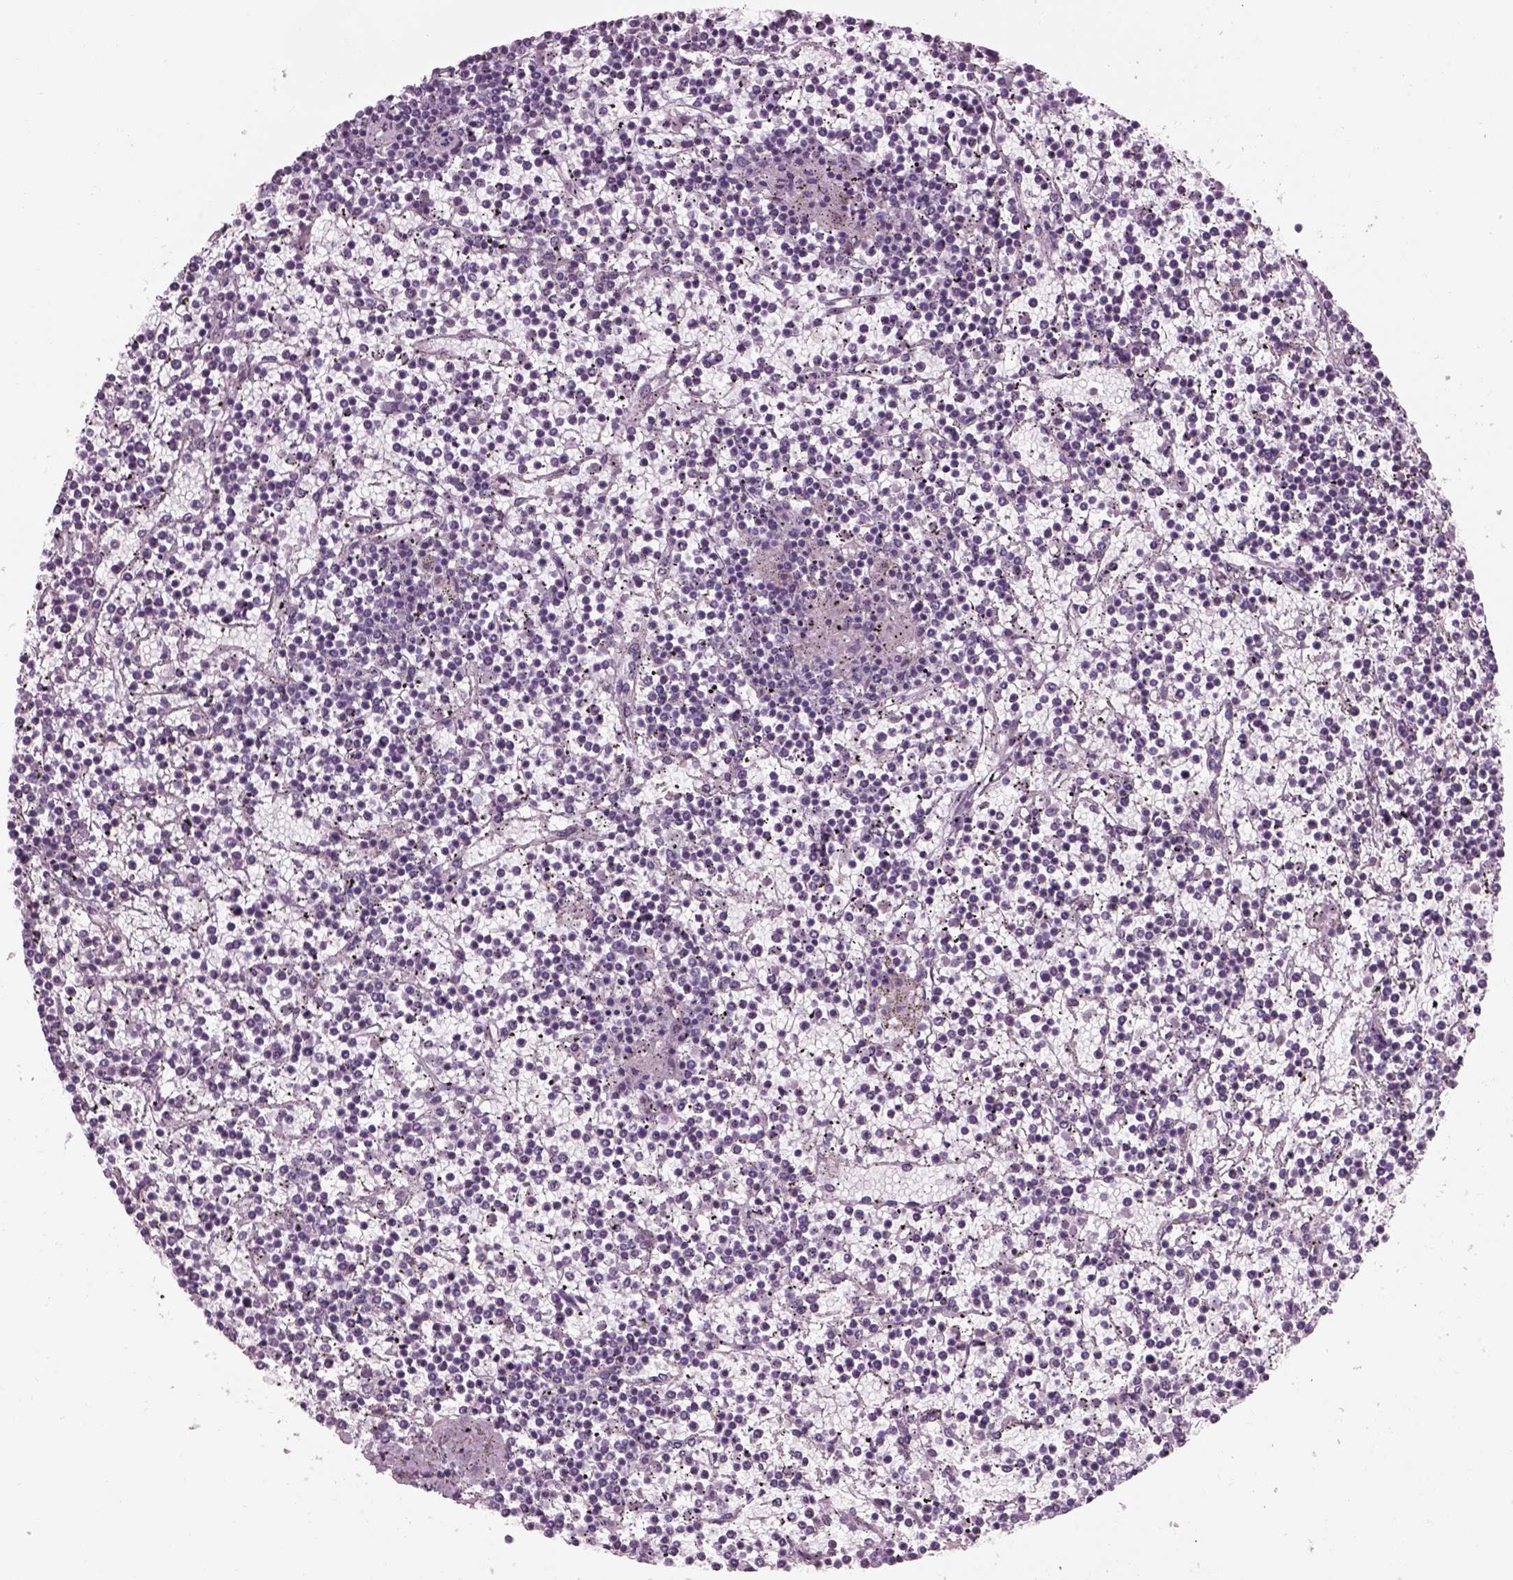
{"staining": {"intensity": "negative", "quantity": "none", "location": "none"}, "tissue": "lymphoma", "cell_type": "Tumor cells", "image_type": "cancer", "snomed": [{"axis": "morphology", "description": "Malignant lymphoma, non-Hodgkin's type, Low grade"}, {"axis": "topography", "description": "Spleen"}], "caption": "Tumor cells show no significant expression in malignant lymphoma, non-Hodgkin's type (low-grade).", "gene": "GAS2L2", "patient": {"sex": "female", "age": 19}}